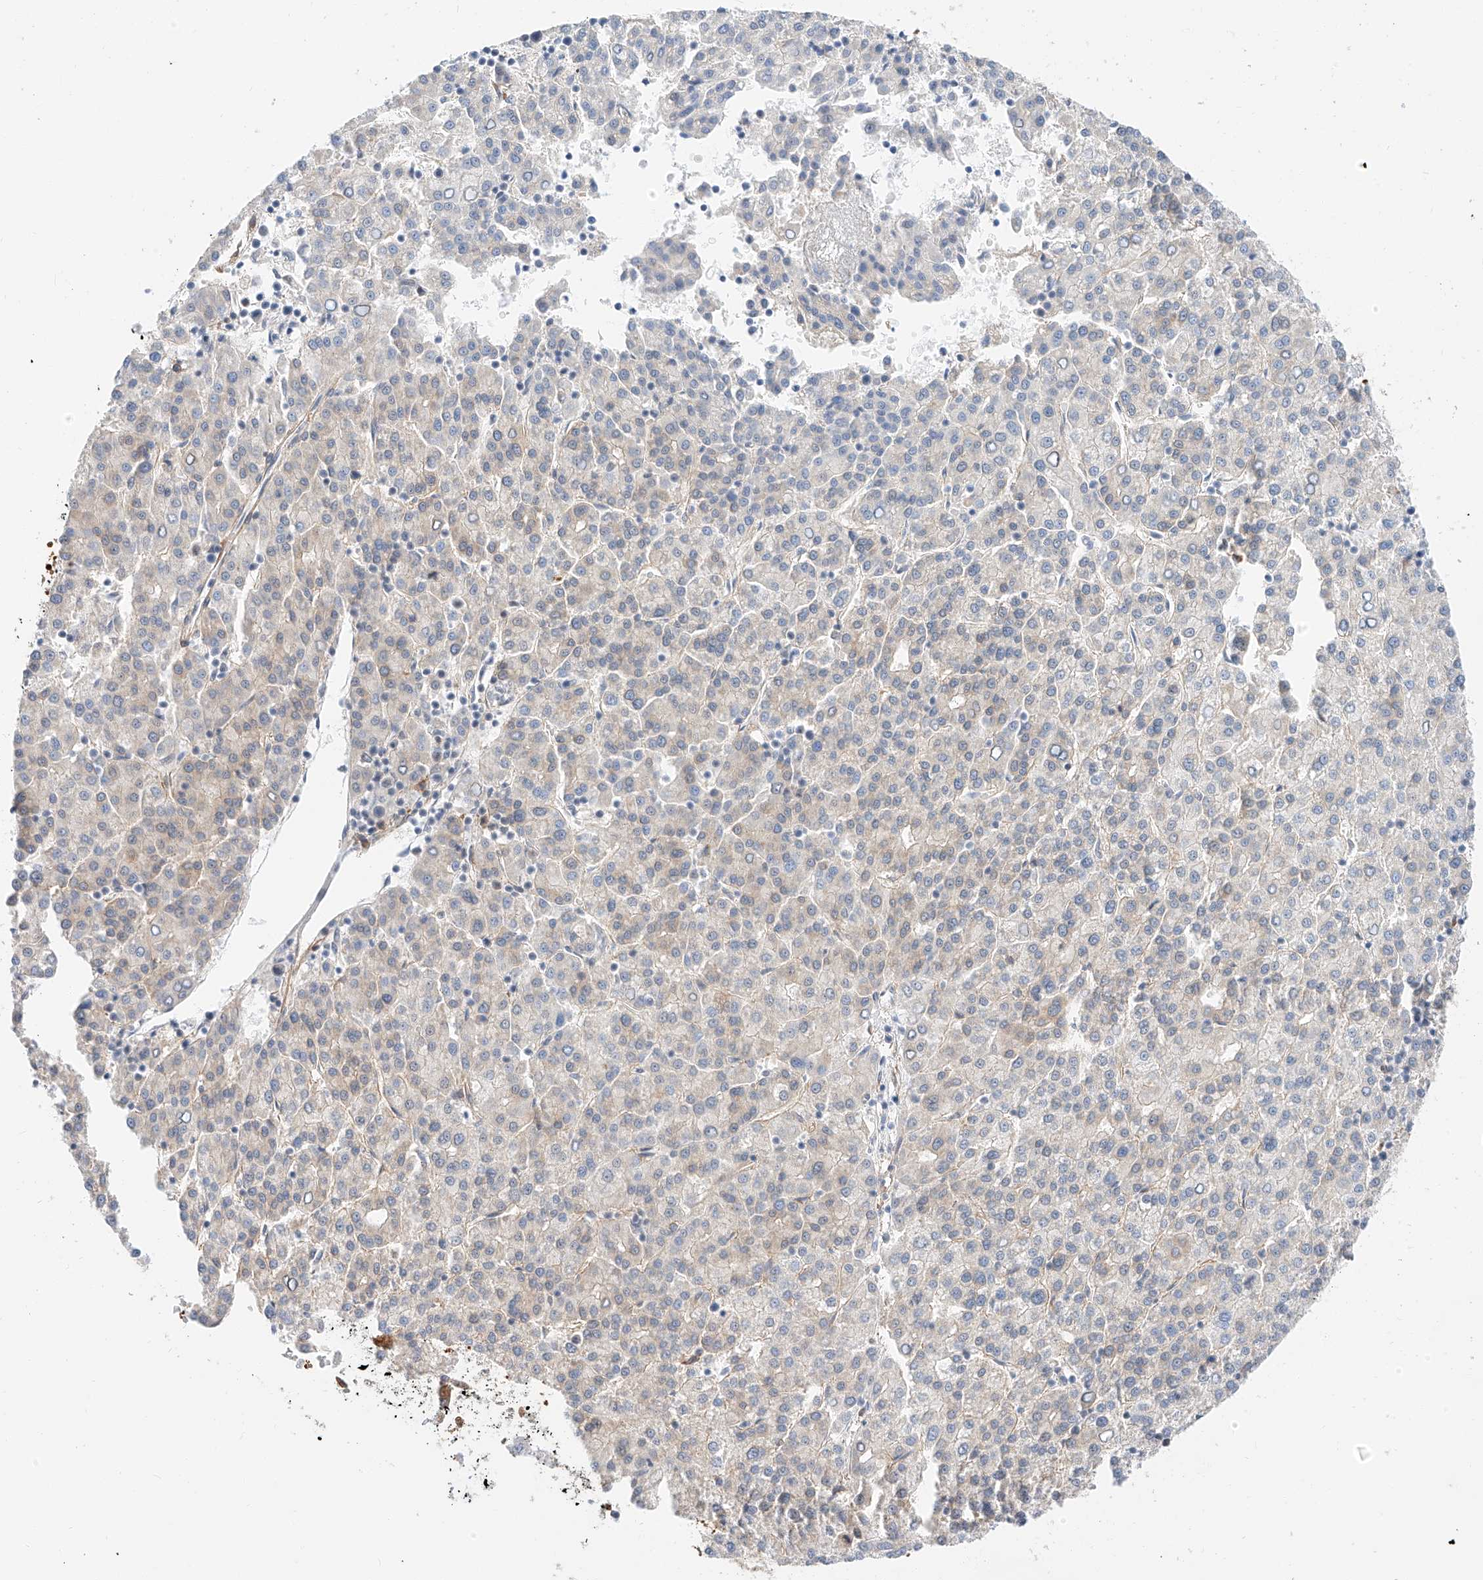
{"staining": {"intensity": "negative", "quantity": "none", "location": "none"}, "tissue": "liver cancer", "cell_type": "Tumor cells", "image_type": "cancer", "snomed": [{"axis": "morphology", "description": "Carcinoma, Hepatocellular, NOS"}, {"axis": "topography", "description": "Liver"}], "caption": "The image exhibits no staining of tumor cells in liver hepatocellular carcinoma.", "gene": "CARMIL1", "patient": {"sex": "female", "age": 58}}